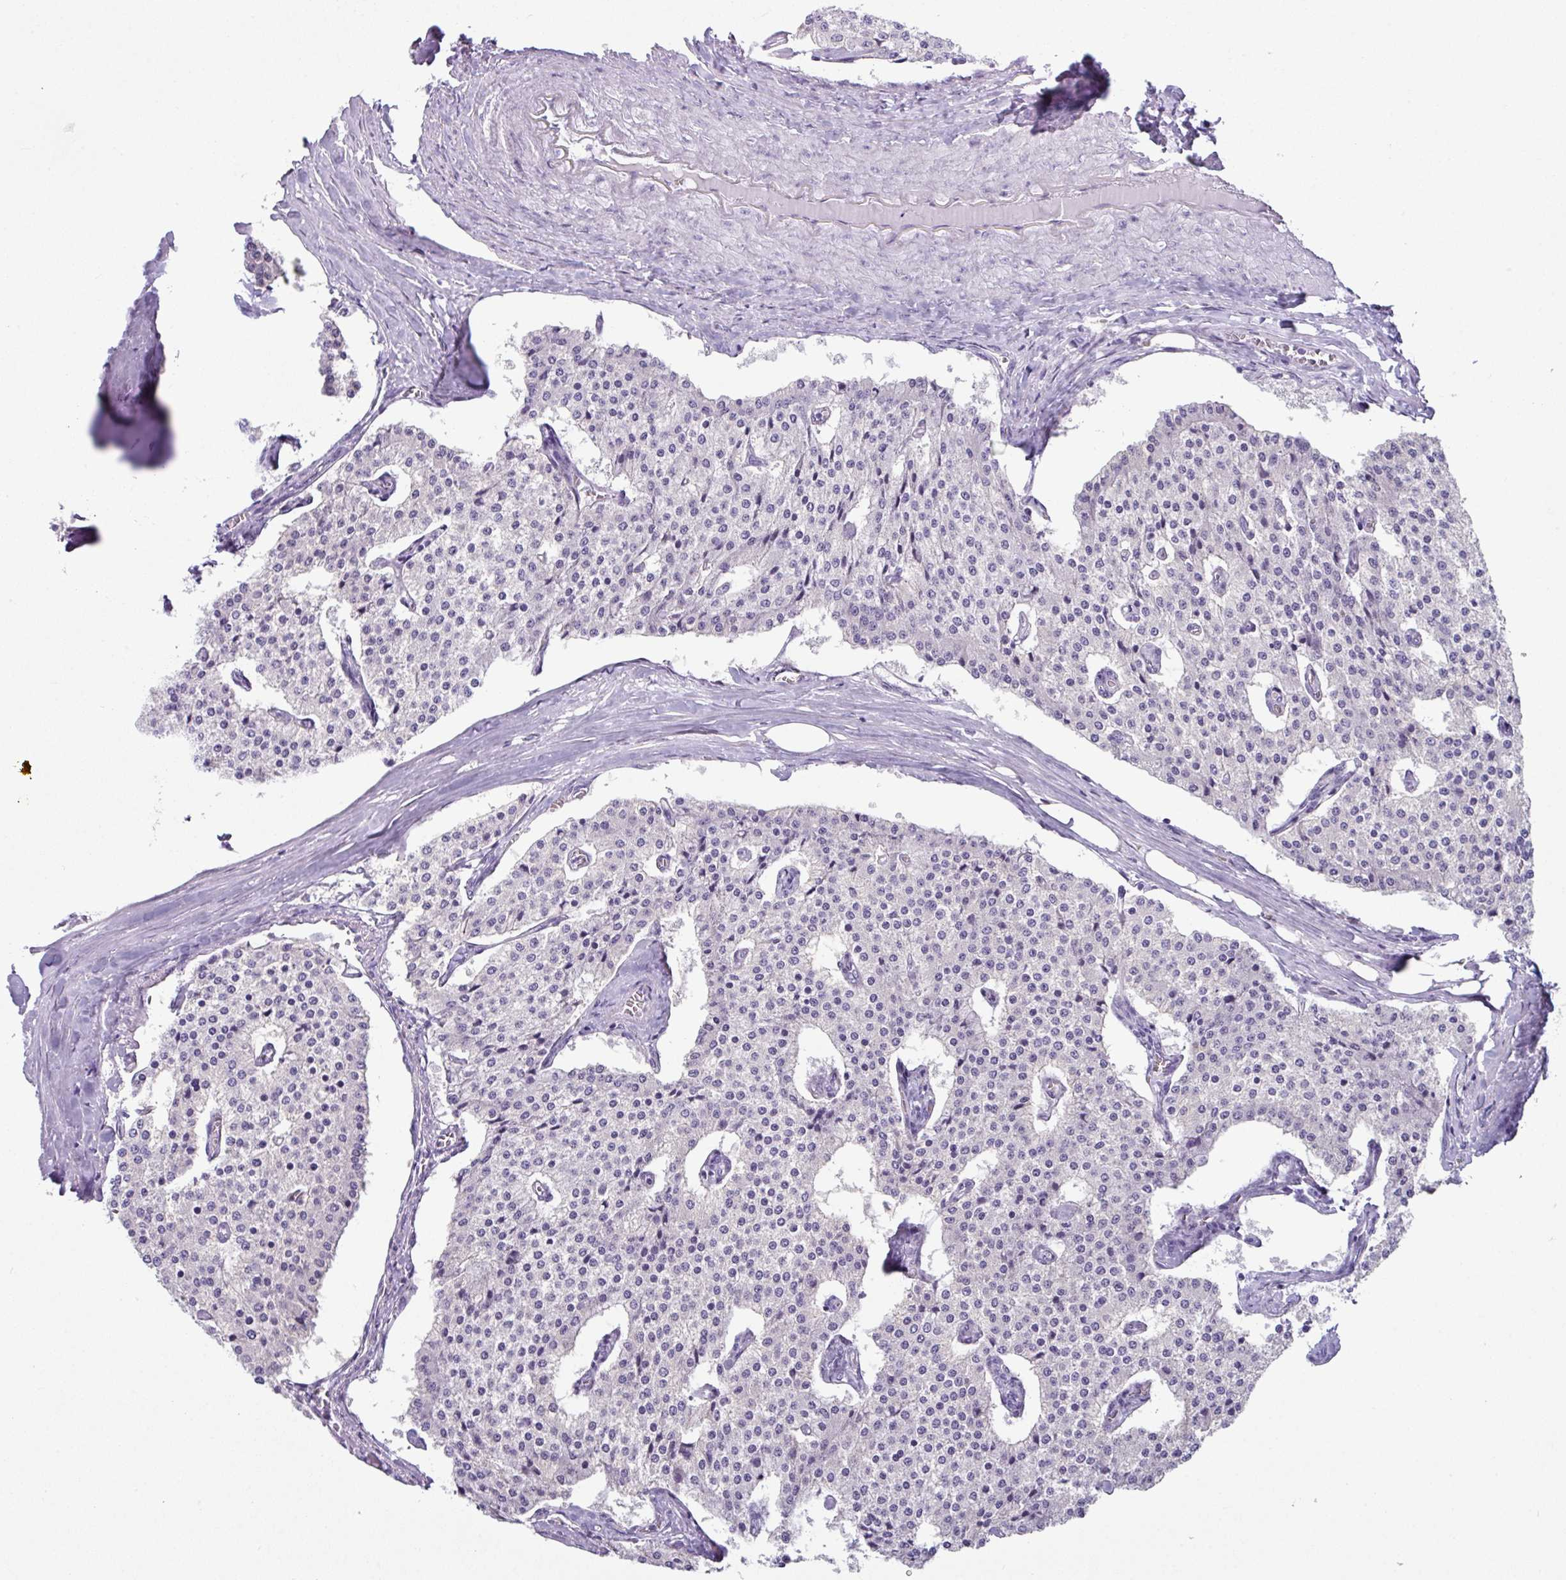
{"staining": {"intensity": "negative", "quantity": "none", "location": "none"}, "tissue": "carcinoid", "cell_type": "Tumor cells", "image_type": "cancer", "snomed": [{"axis": "morphology", "description": "Carcinoid, malignant, NOS"}, {"axis": "topography", "description": "Colon"}], "caption": "Photomicrograph shows no protein positivity in tumor cells of carcinoid (malignant) tissue. (DAB (3,3'-diaminobenzidine) immunohistochemistry visualized using brightfield microscopy, high magnification).", "gene": "ABCC5", "patient": {"sex": "female", "age": 52}}